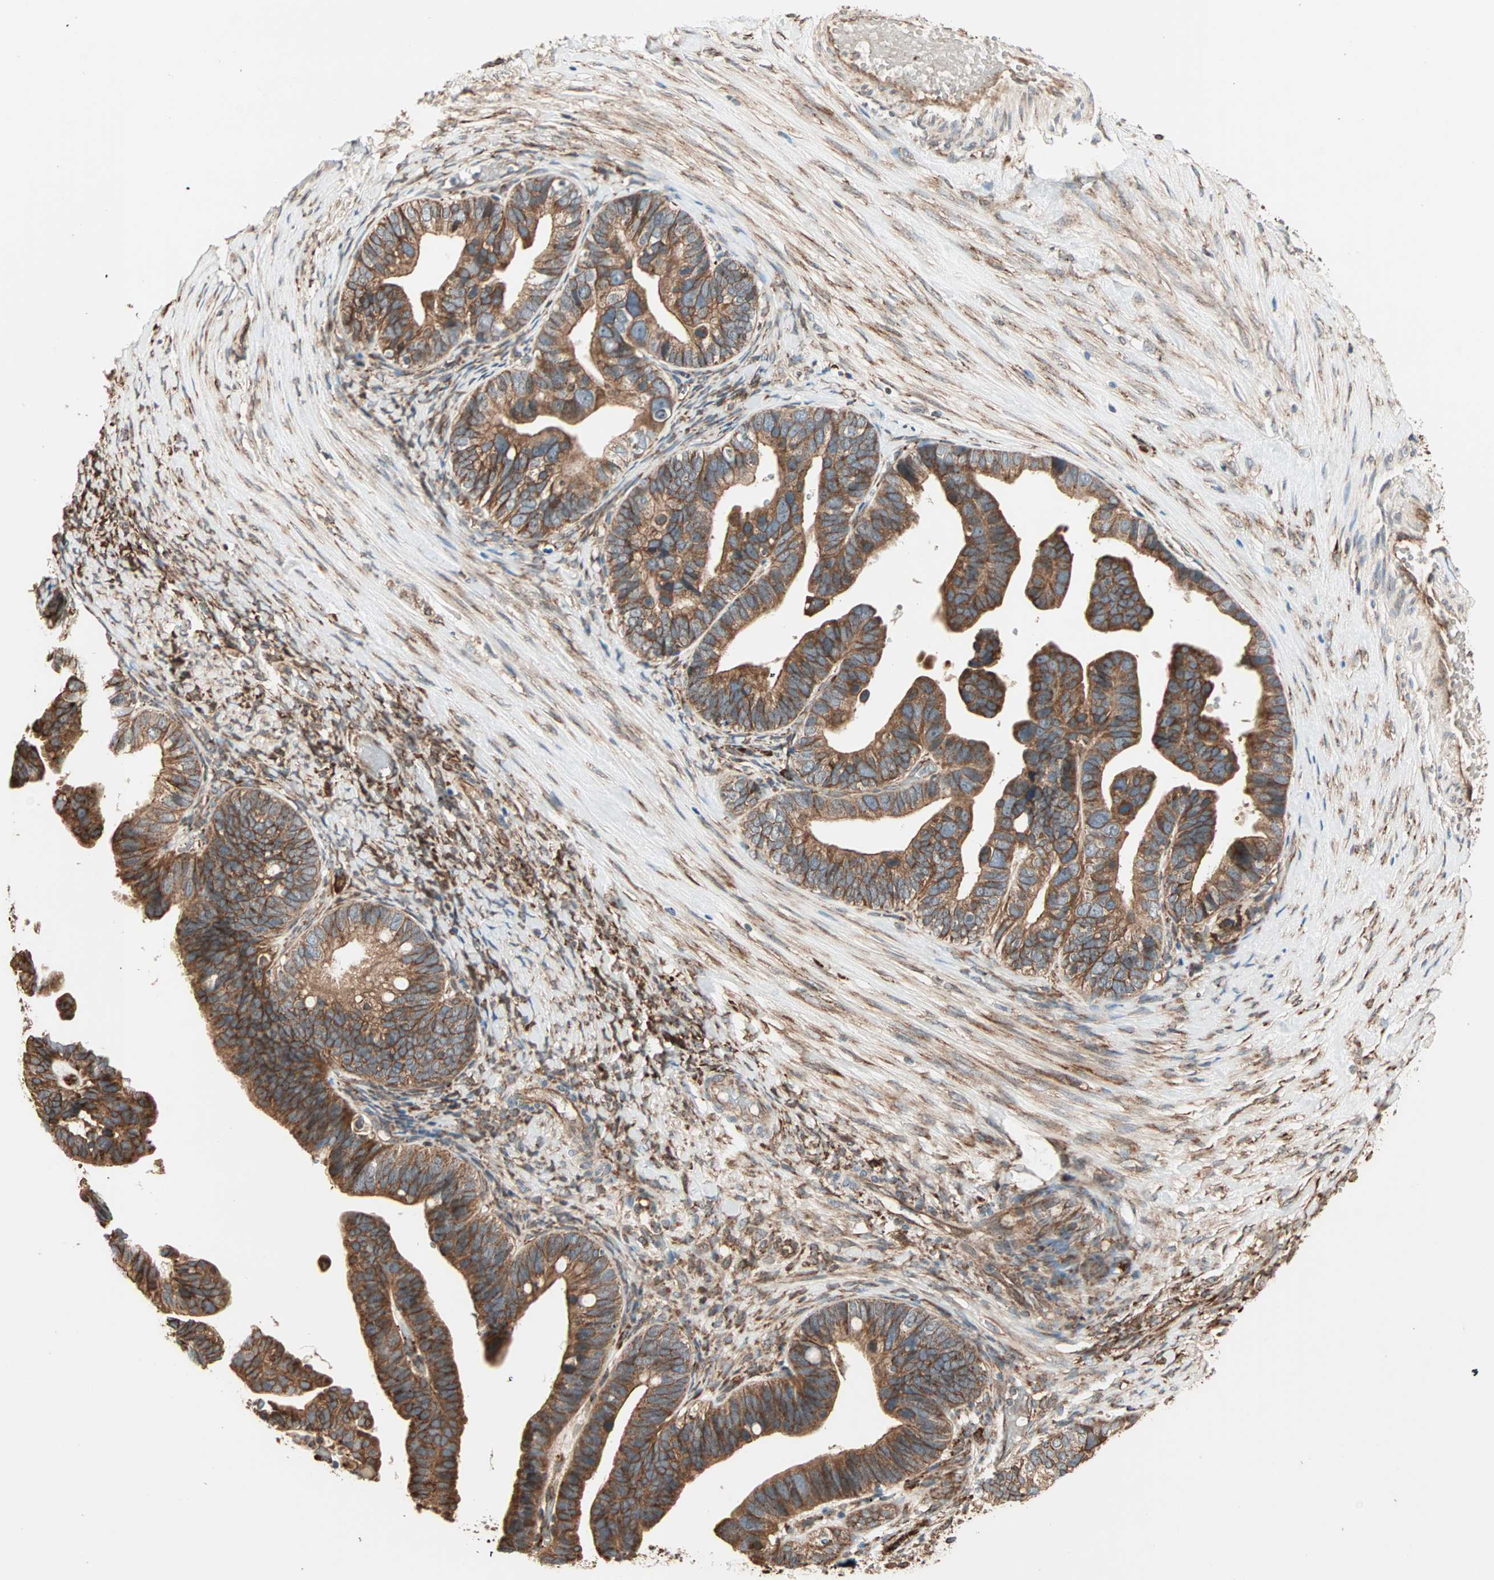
{"staining": {"intensity": "strong", "quantity": ">75%", "location": "cytoplasmic/membranous"}, "tissue": "ovarian cancer", "cell_type": "Tumor cells", "image_type": "cancer", "snomed": [{"axis": "morphology", "description": "Cystadenocarcinoma, serous, NOS"}, {"axis": "topography", "description": "Ovary"}], "caption": "A high-resolution micrograph shows IHC staining of serous cystadenocarcinoma (ovarian), which demonstrates strong cytoplasmic/membranous staining in approximately >75% of tumor cells. (DAB = brown stain, brightfield microscopy at high magnification).", "gene": "P4HA1", "patient": {"sex": "female", "age": 56}}